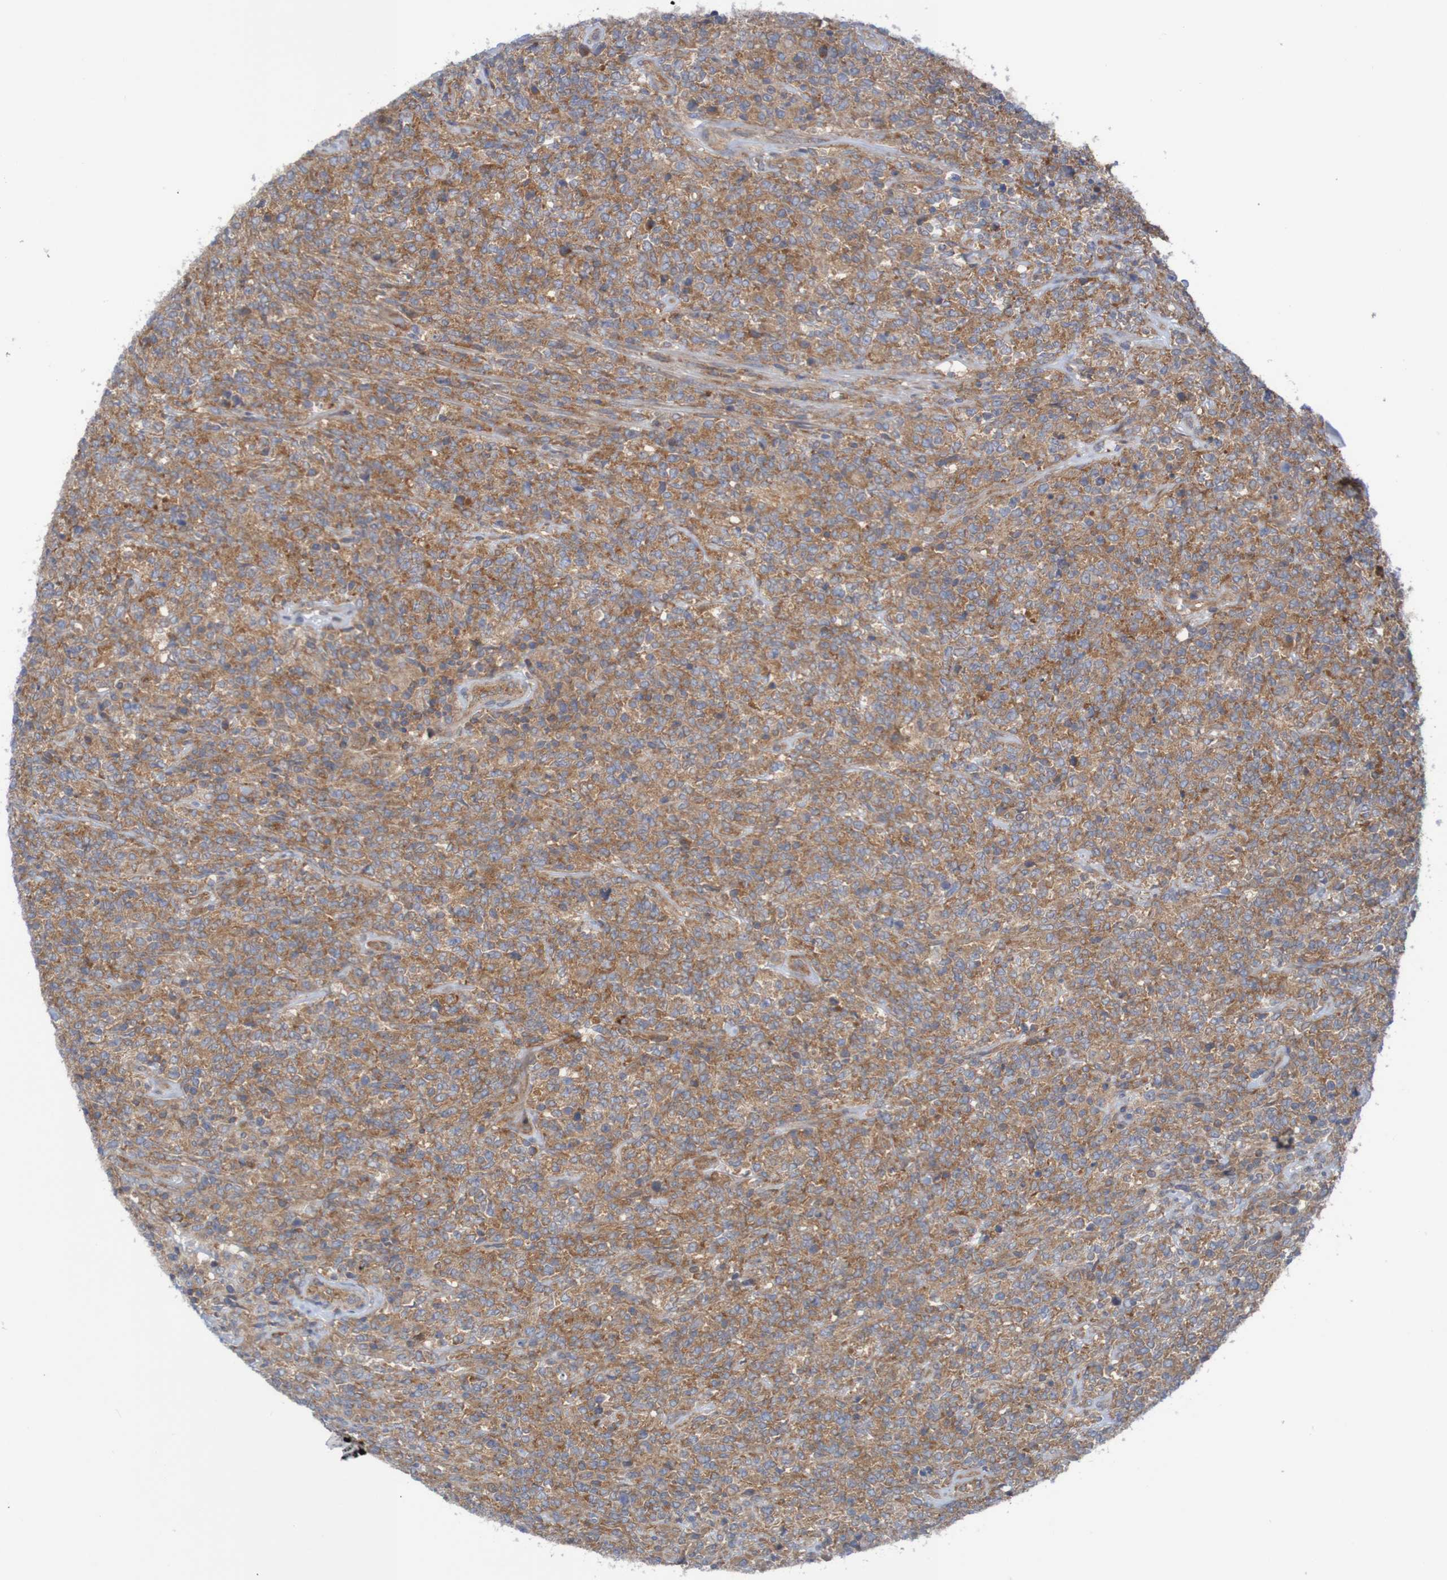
{"staining": {"intensity": "moderate", "quantity": ">75%", "location": "cytoplasmic/membranous"}, "tissue": "lymphoma", "cell_type": "Tumor cells", "image_type": "cancer", "snomed": [{"axis": "morphology", "description": "Malignant lymphoma, non-Hodgkin's type, High grade"}, {"axis": "topography", "description": "Soft tissue"}], "caption": "A brown stain shows moderate cytoplasmic/membranous staining of a protein in human lymphoma tumor cells.", "gene": "LRRC47", "patient": {"sex": "male", "age": 18}}